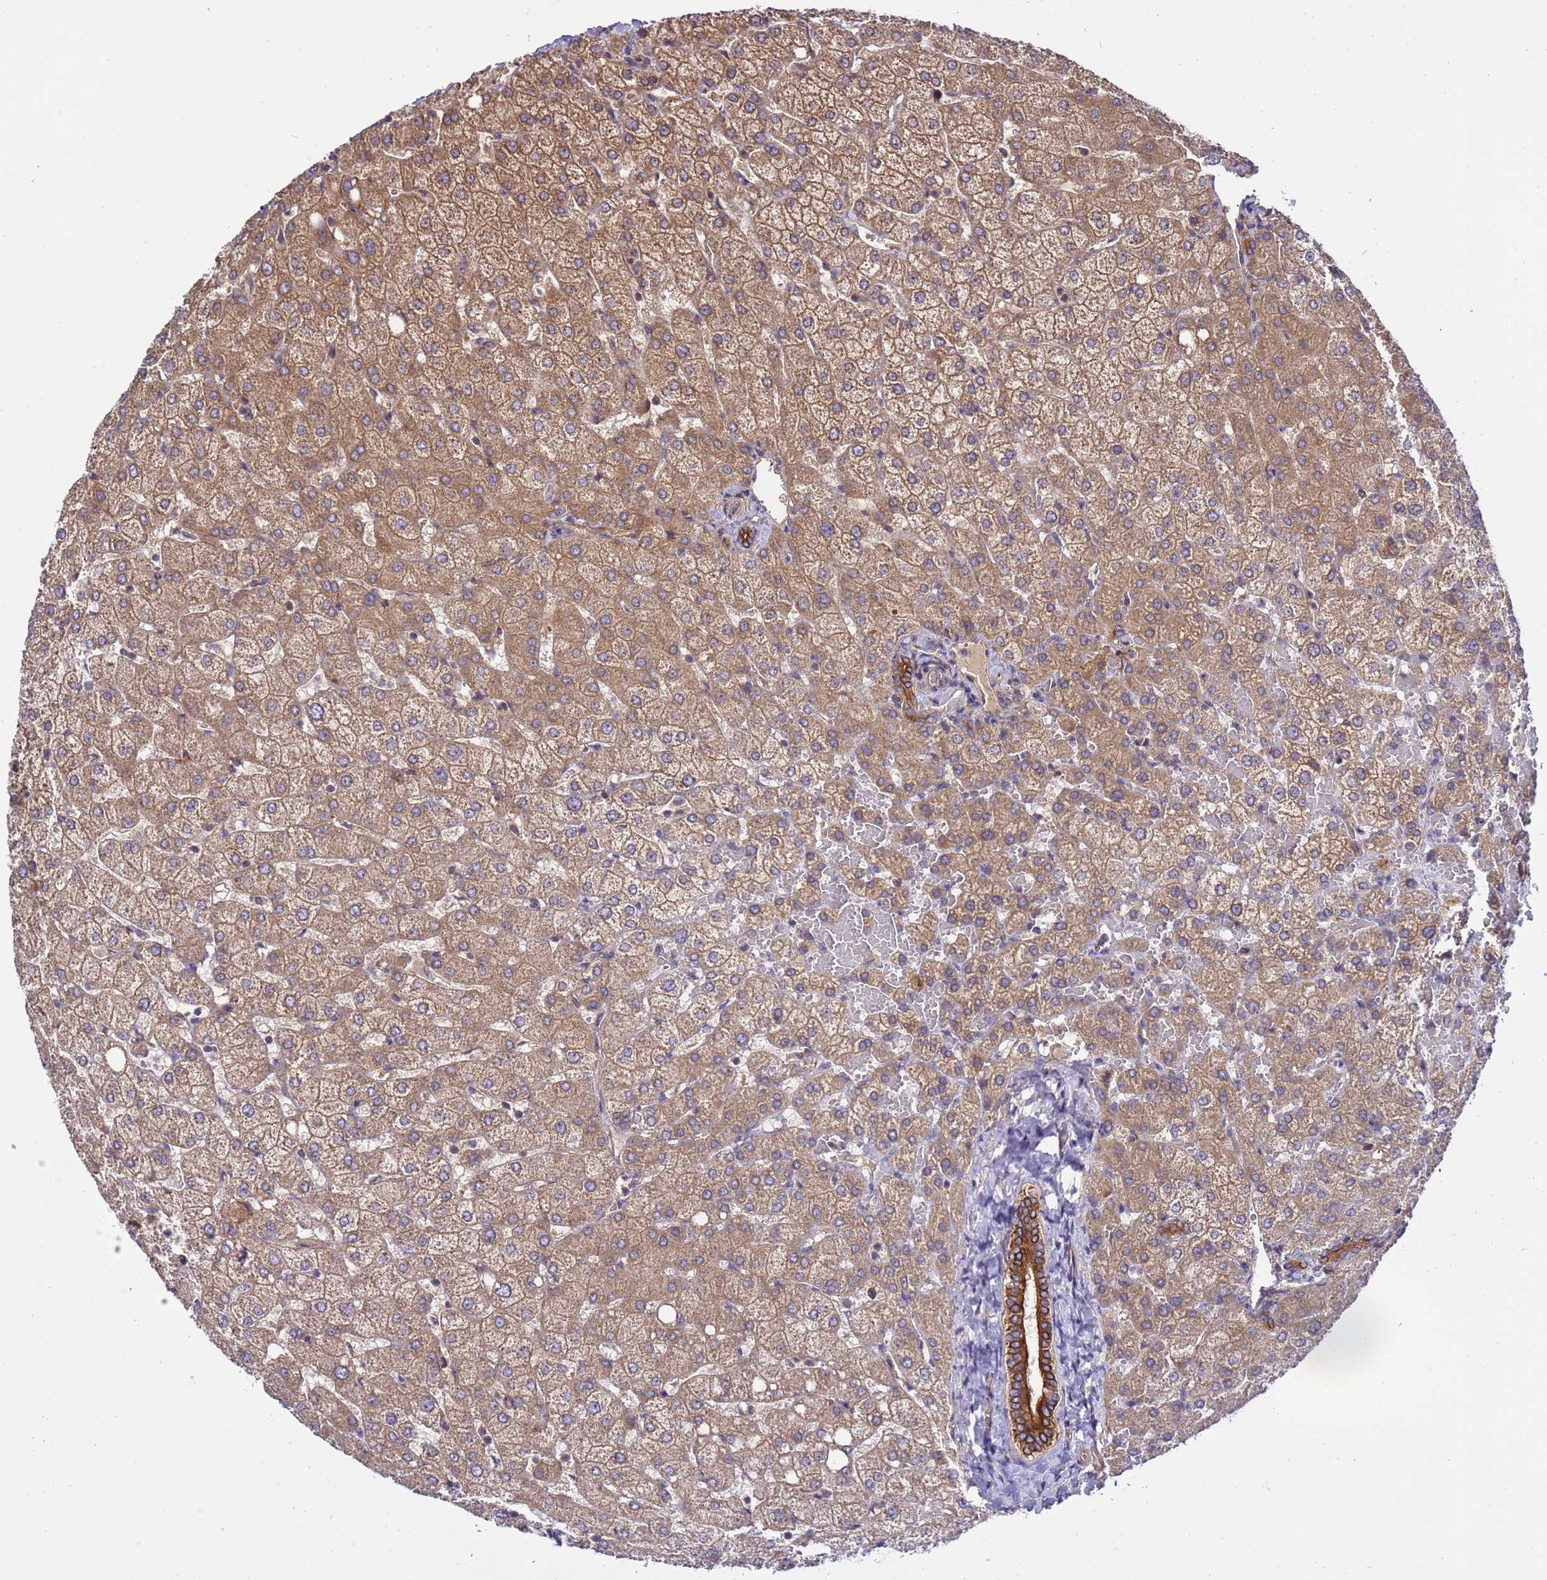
{"staining": {"intensity": "strong", "quantity": ">75%", "location": "cytoplasmic/membranous"}, "tissue": "liver", "cell_type": "Cholangiocytes", "image_type": "normal", "snomed": [{"axis": "morphology", "description": "Normal tissue, NOS"}, {"axis": "topography", "description": "Liver"}], "caption": "Cholangiocytes display high levels of strong cytoplasmic/membranous staining in approximately >75% of cells in unremarkable human liver.", "gene": "SMCO3", "patient": {"sex": "female", "age": 54}}